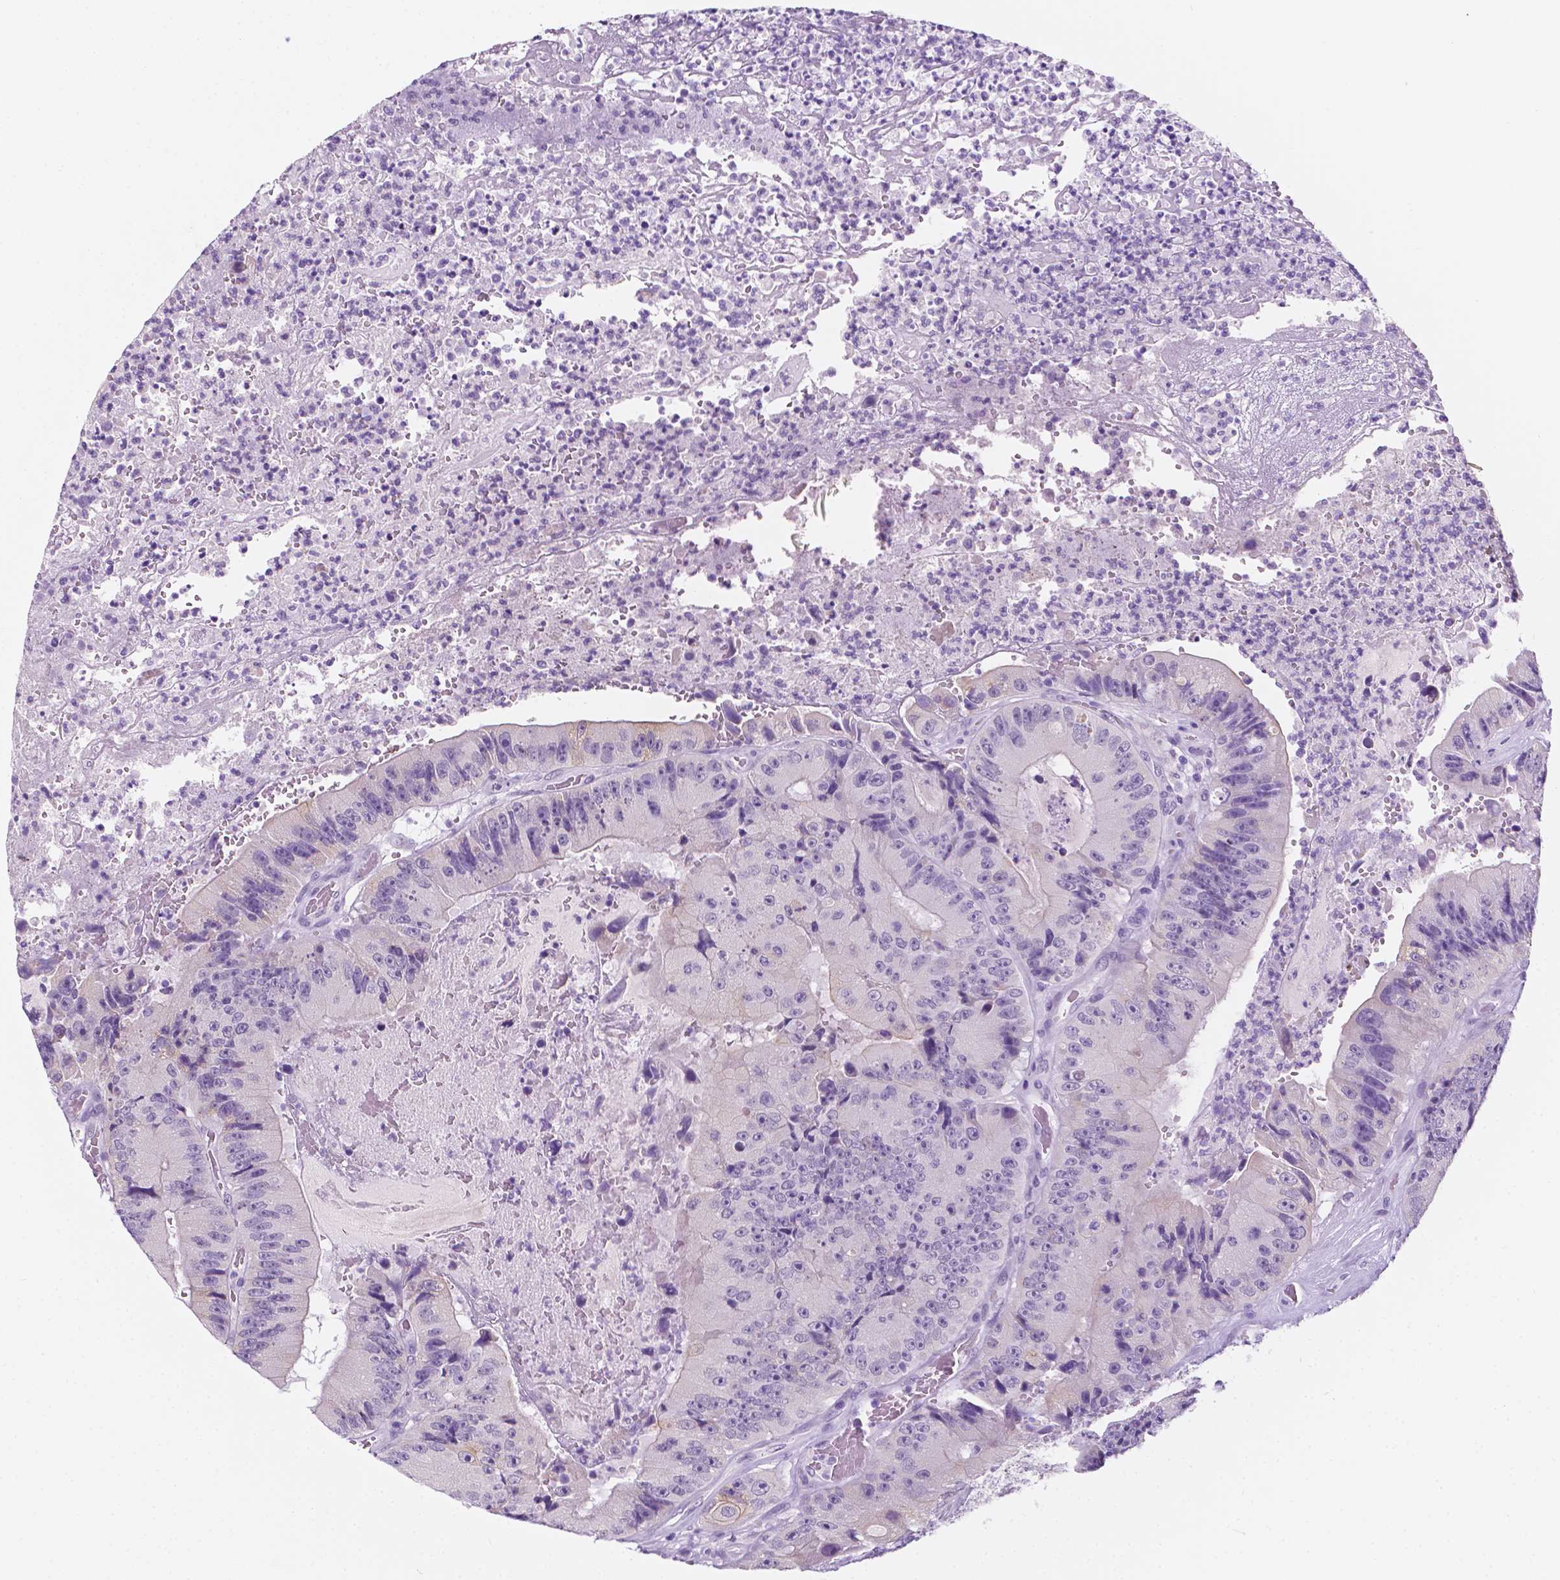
{"staining": {"intensity": "negative", "quantity": "none", "location": "none"}, "tissue": "colorectal cancer", "cell_type": "Tumor cells", "image_type": "cancer", "snomed": [{"axis": "morphology", "description": "Adenocarcinoma, NOS"}, {"axis": "topography", "description": "Colon"}], "caption": "Image shows no protein positivity in tumor cells of adenocarcinoma (colorectal) tissue.", "gene": "PPL", "patient": {"sex": "female", "age": 86}}